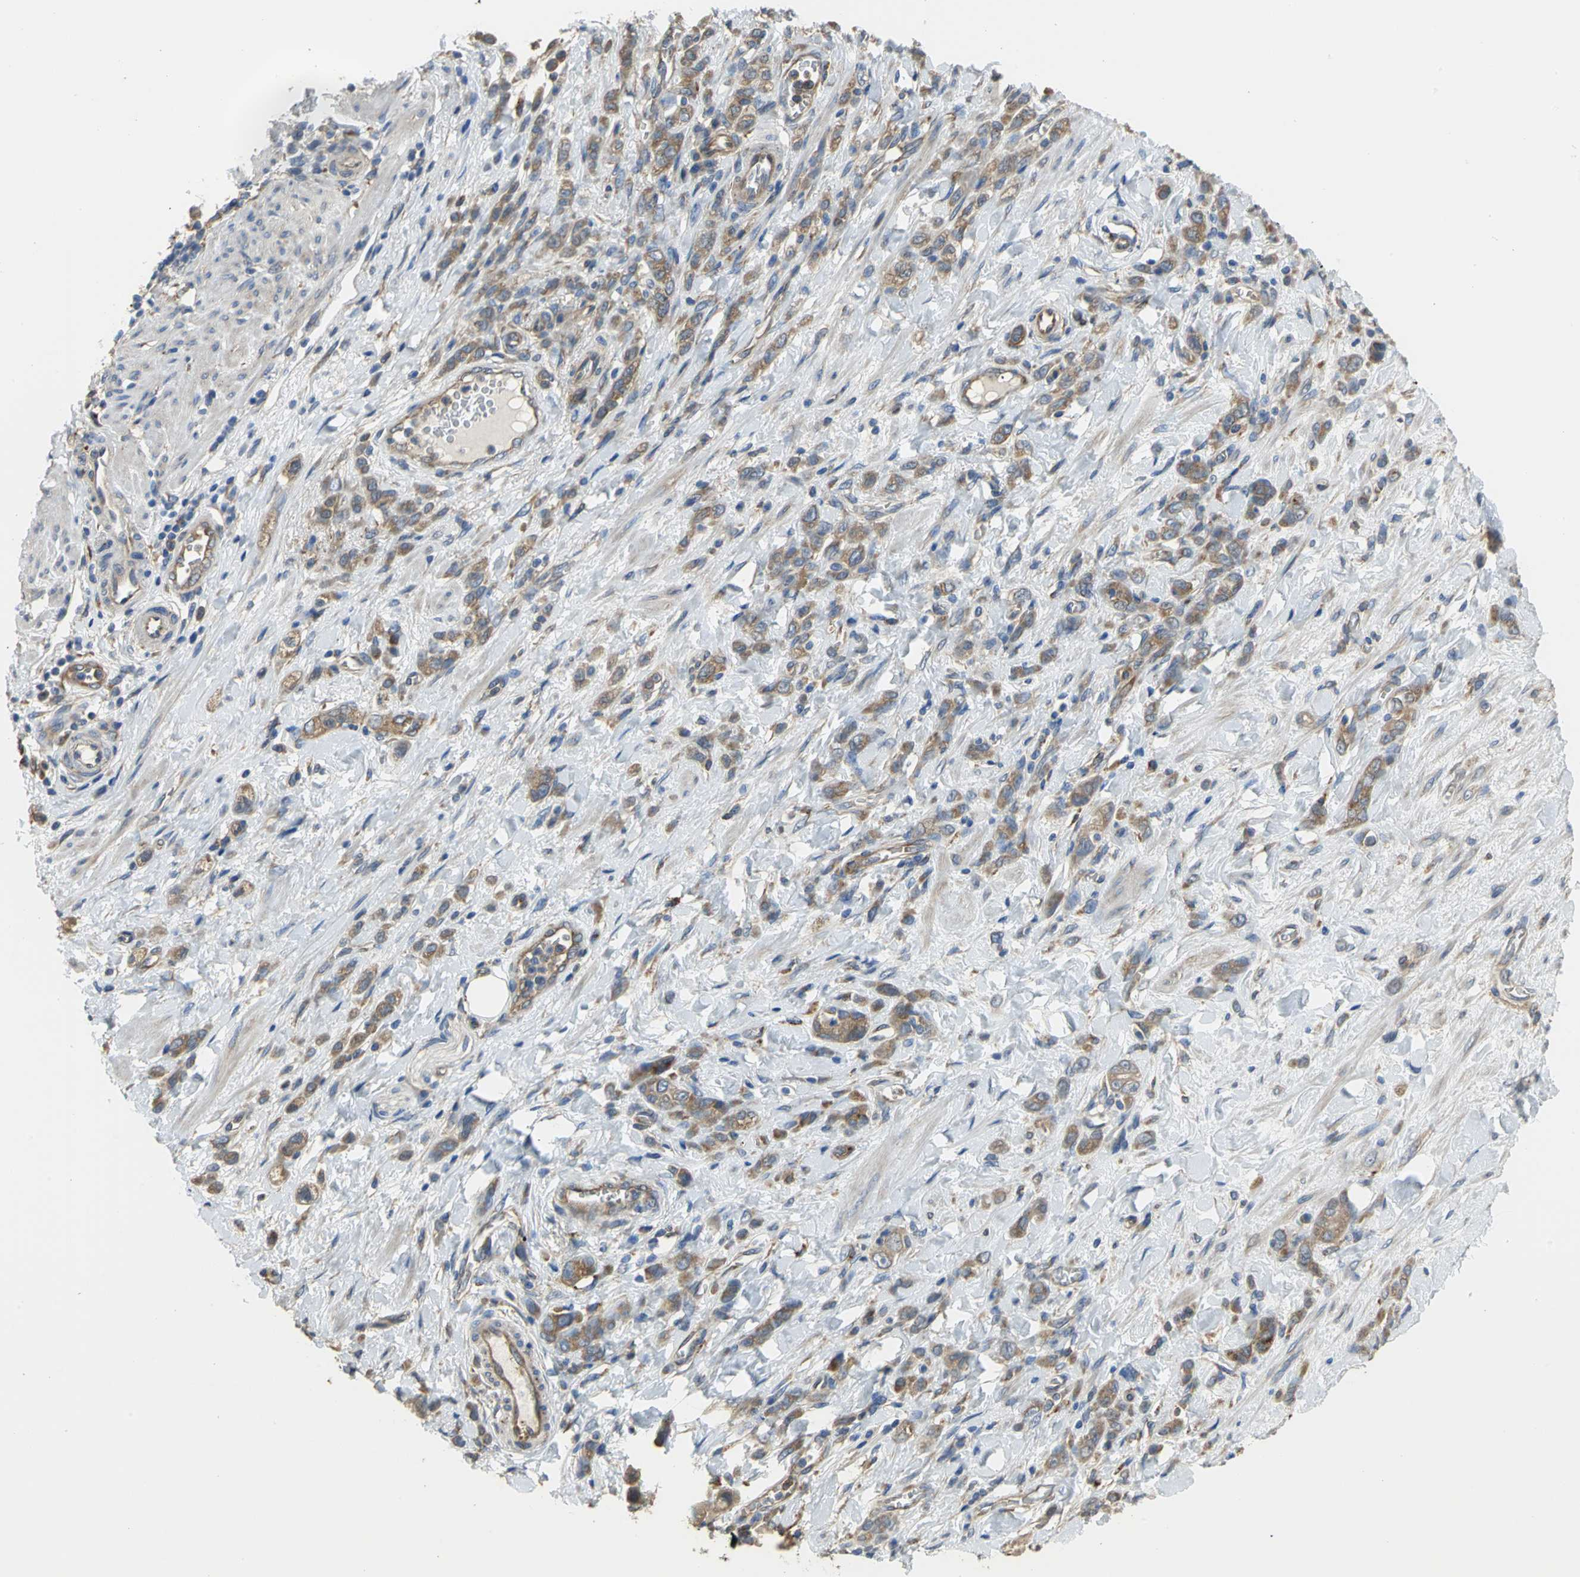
{"staining": {"intensity": "weak", "quantity": "25%-75%", "location": "cytoplasmic/membranous"}, "tissue": "stomach cancer", "cell_type": "Tumor cells", "image_type": "cancer", "snomed": [{"axis": "morphology", "description": "Adenocarcinoma, NOS"}, {"axis": "topography", "description": "Stomach"}], "caption": "Stomach cancer (adenocarcinoma) tissue exhibits weak cytoplasmic/membranous staining in about 25%-75% of tumor cells, visualized by immunohistochemistry.", "gene": "DIAPH2", "patient": {"sex": "male", "age": 82}}